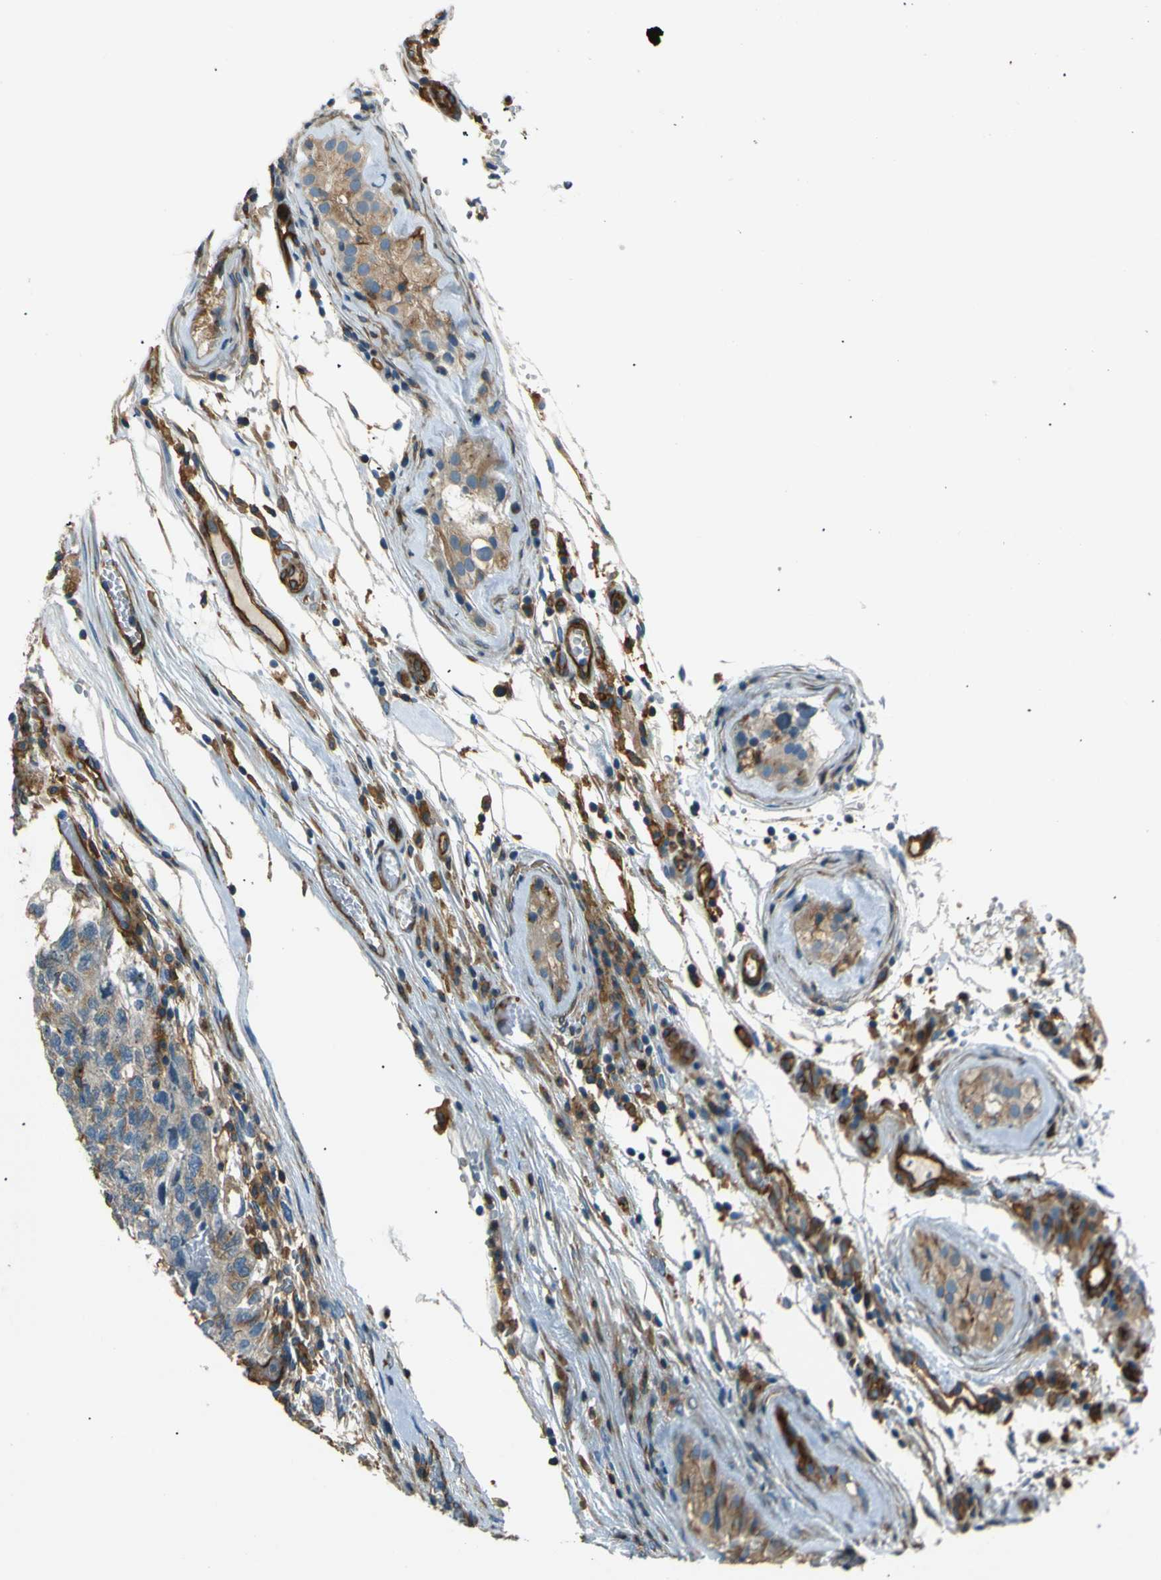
{"staining": {"intensity": "weak", "quantity": ">75%", "location": "cytoplasmic/membranous"}, "tissue": "testis cancer", "cell_type": "Tumor cells", "image_type": "cancer", "snomed": [{"axis": "morphology", "description": "Normal tissue, NOS"}, {"axis": "morphology", "description": "Carcinoma, Embryonal, NOS"}, {"axis": "topography", "description": "Testis"}], "caption": "Weak cytoplasmic/membranous positivity for a protein is seen in about >75% of tumor cells of testis cancer using immunohistochemistry (IHC).", "gene": "ENTPD1", "patient": {"sex": "male", "age": 36}}